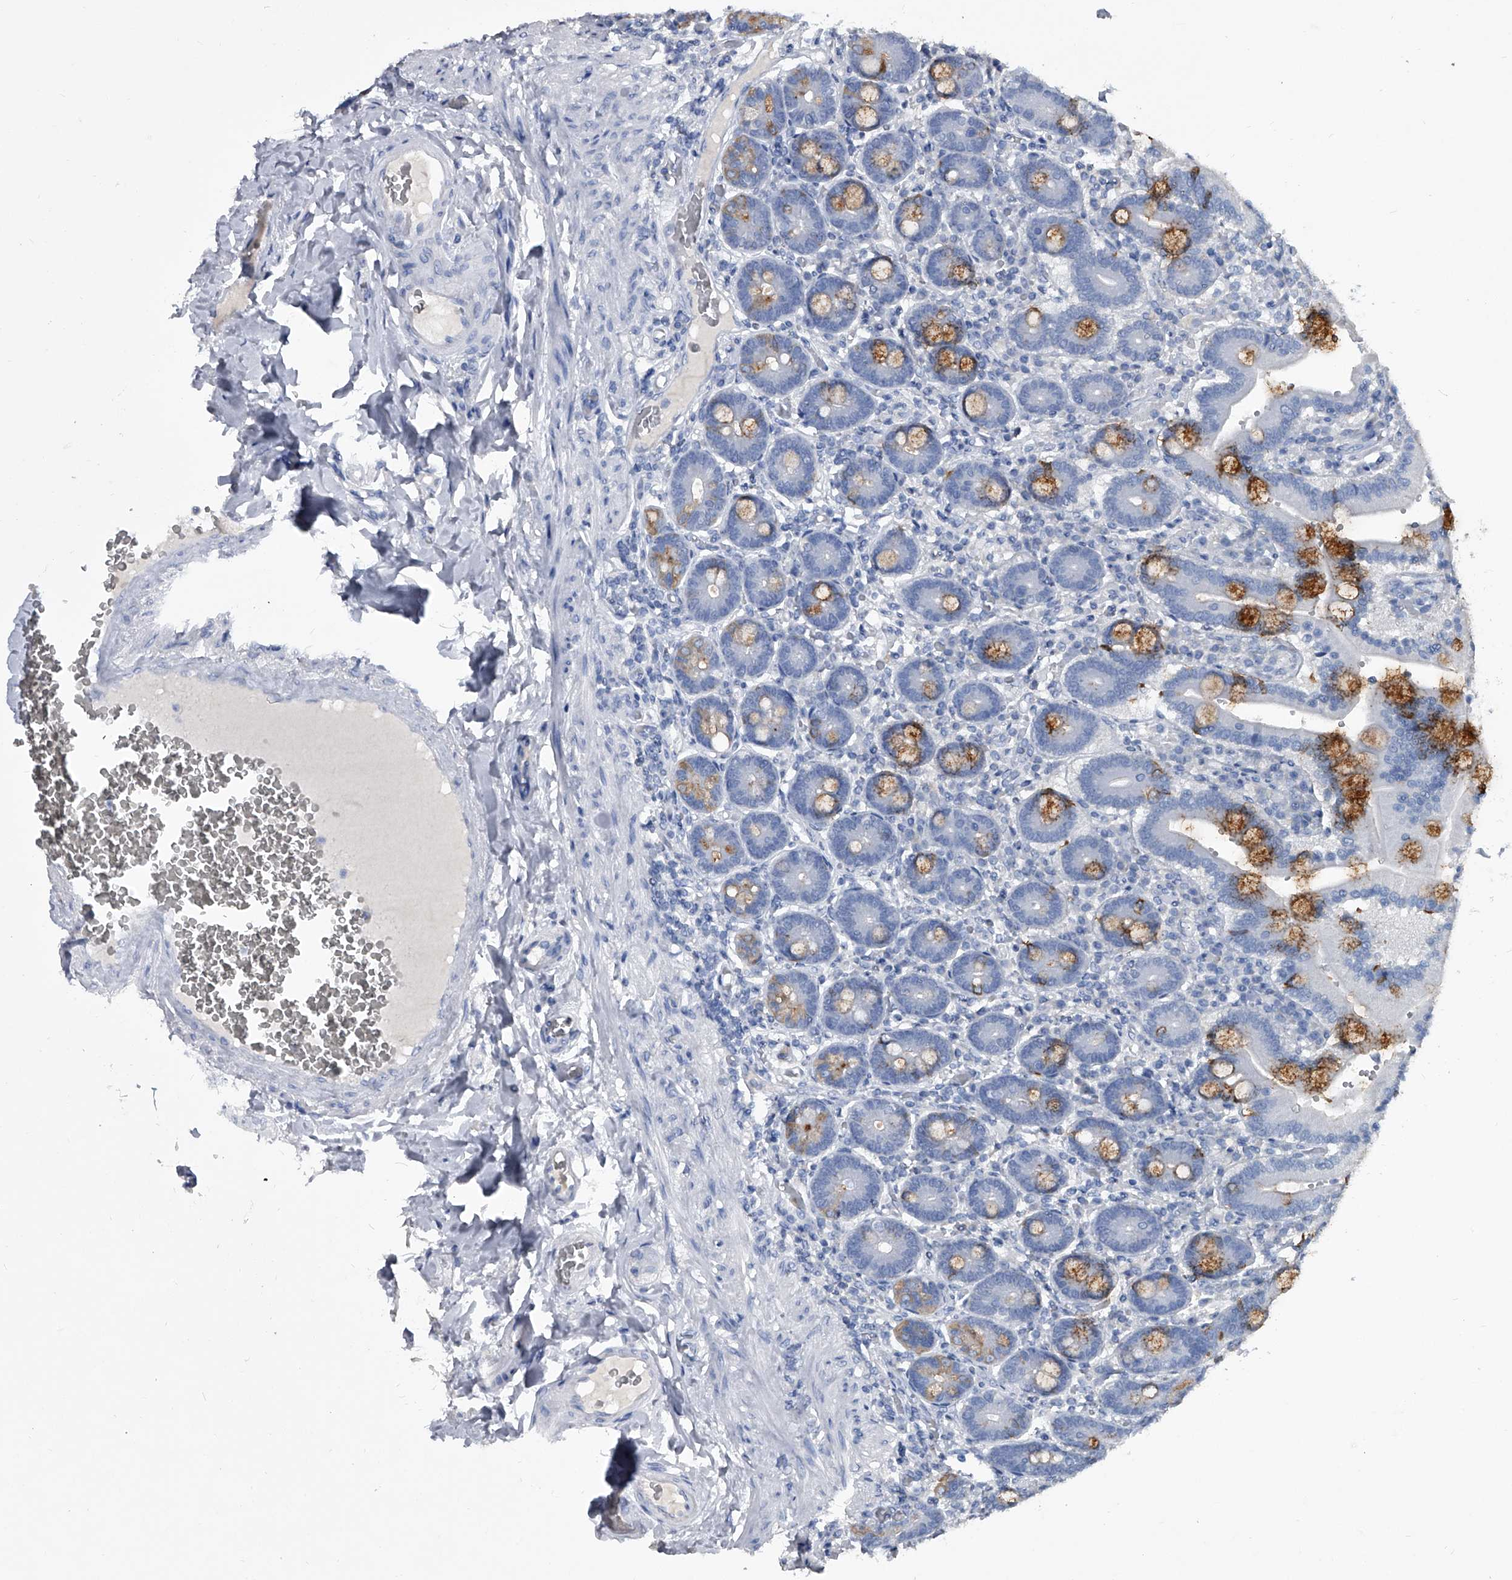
{"staining": {"intensity": "strong", "quantity": "<25%", "location": "cytoplasmic/membranous"}, "tissue": "duodenum", "cell_type": "Glandular cells", "image_type": "normal", "snomed": [{"axis": "morphology", "description": "Normal tissue, NOS"}, {"axis": "topography", "description": "Duodenum"}], "caption": "Immunohistochemistry histopathology image of normal duodenum: duodenum stained using IHC reveals medium levels of strong protein expression localized specifically in the cytoplasmic/membranous of glandular cells, appearing as a cytoplasmic/membranous brown color.", "gene": "BCAS1", "patient": {"sex": "female", "age": 62}}